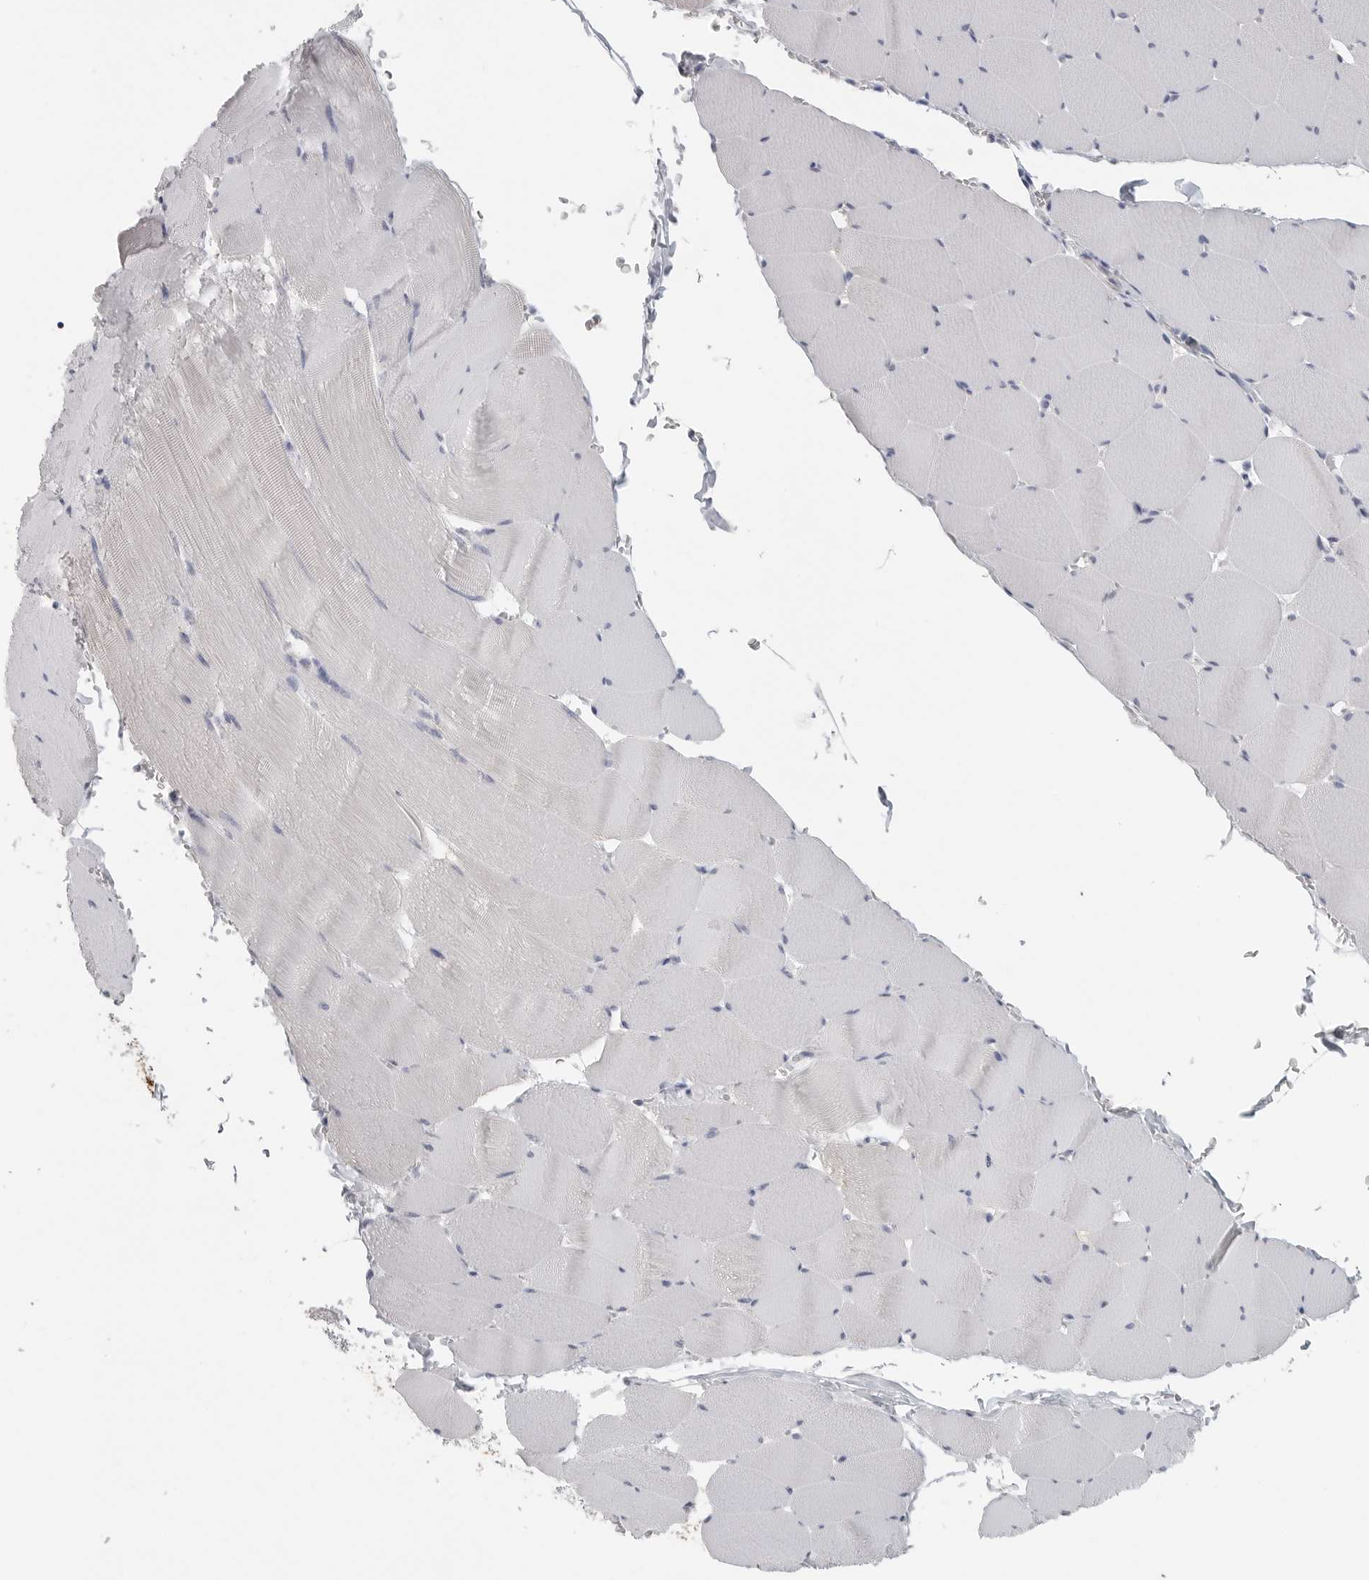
{"staining": {"intensity": "negative", "quantity": "none", "location": "none"}, "tissue": "skeletal muscle", "cell_type": "Myocytes", "image_type": "normal", "snomed": [{"axis": "morphology", "description": "Normal tissue, NOS"}, {"axis": "topography", "description": "Skeletal muscle"}], "caption": "High magnification brightfield microscopy of normal skeletal muscle stained with DAB (brown) and counterstained with hematoxylin (blue): myocytes show no significant expression. (DAB immunohistochemistry, high magnification).", "gene": "TNR", "patient": {"sex": "male", "age": 62}}